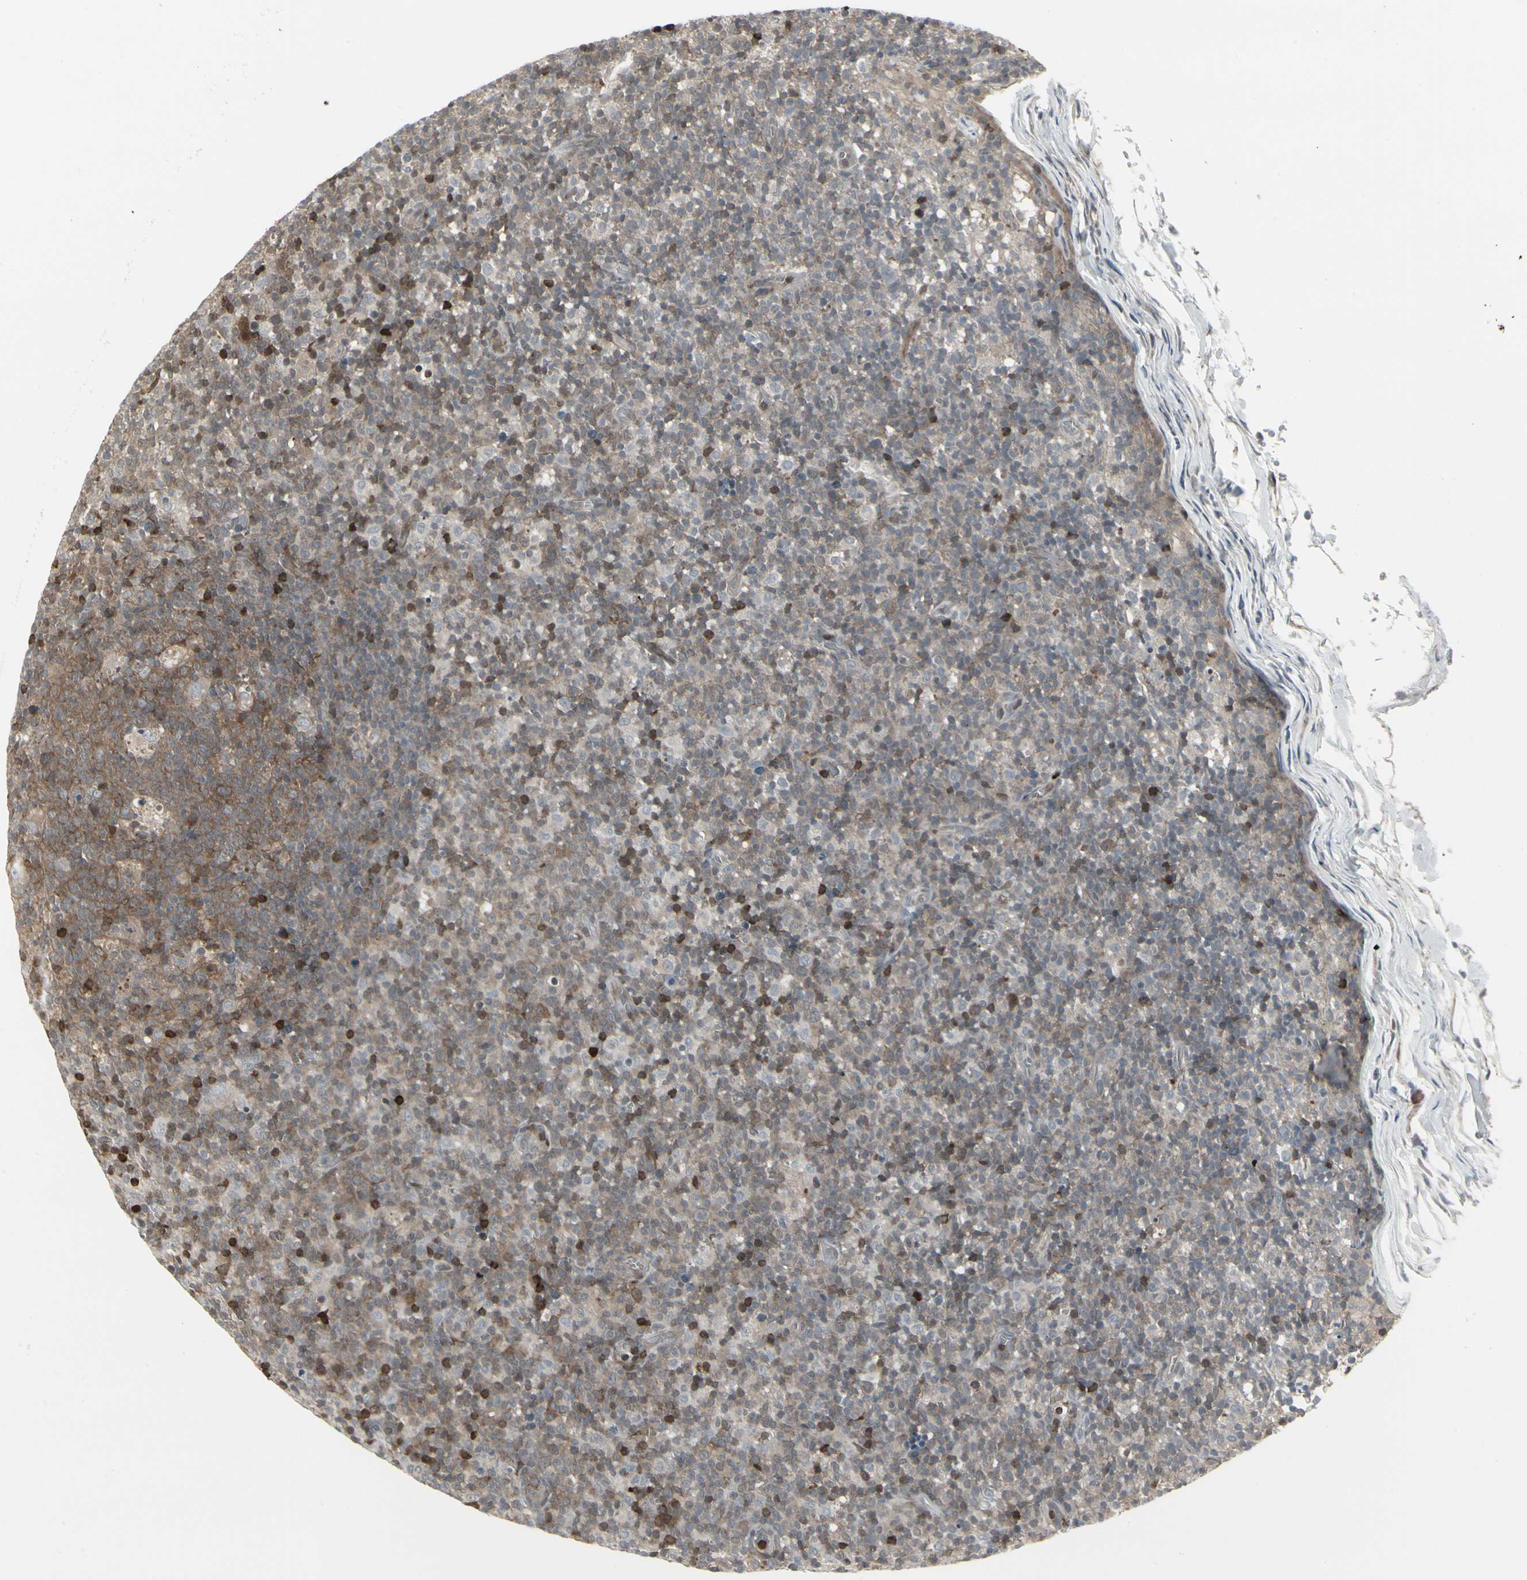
{"staining": {"intensity": "moderate", "quantity": ">75%", "location": "cytoplasmic/membranous"}, "tissue": "lymph node", "cell_type": "Germinal center cells", "image_type": "normal", "snomed": [{"axis": "morphology", "description": "Normal tissue, NOS"}, {"axis": "morphology", "description": "Inflammation, NOS"}, {"axis": "topography", "description": "Lymph node"}], "caption": "Immunohistochemistry (IHC) micrograph of normal lymph node: lymph node stained using immunohistochemistry (IHC) reveals medium levels of moderate protein expression localized specifically in the cytoplasmic/membranous of germinal center cells, appearing as a cytoplasmic/membranous brown color.", "gene": "IGFBP6", "patient": {"sex": "male", "age": 55}}